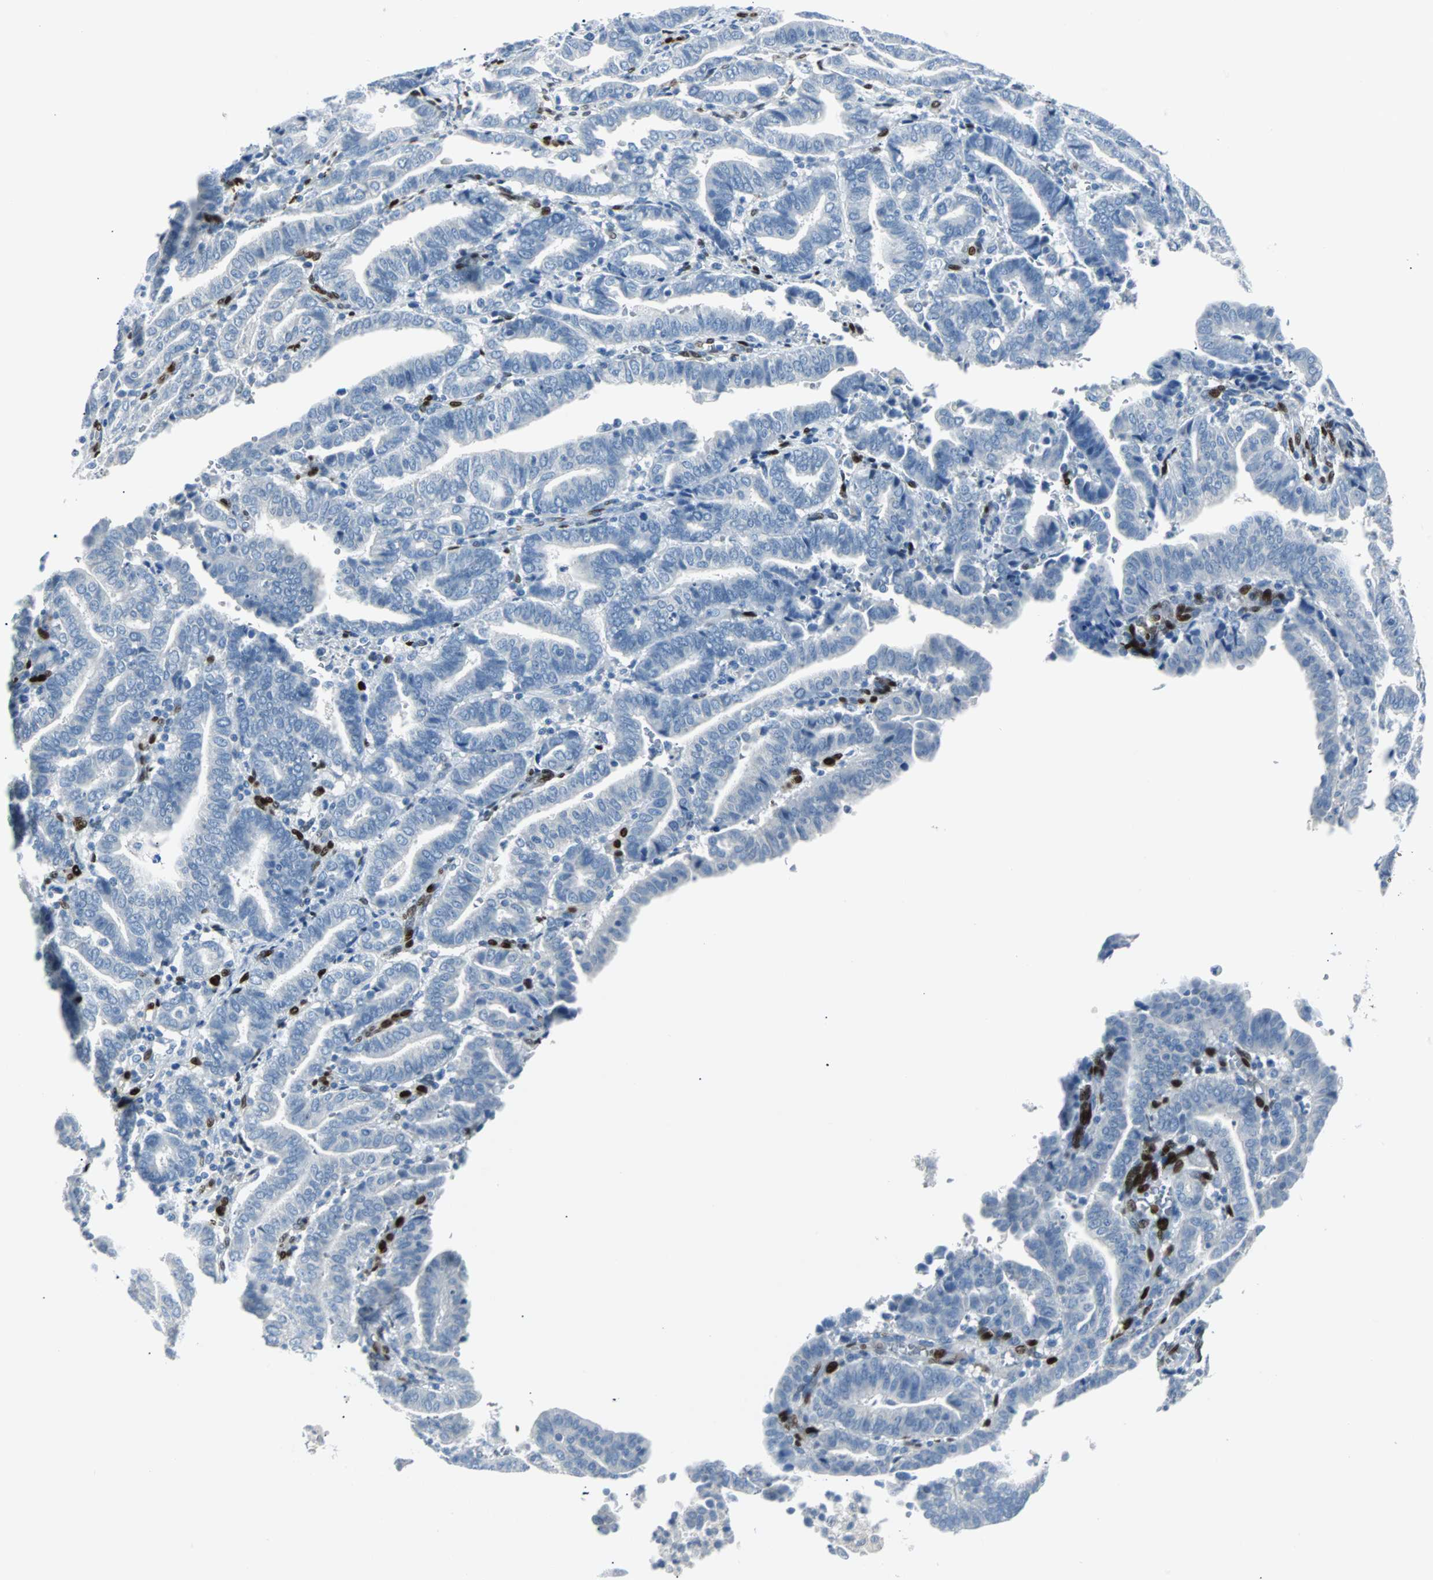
{"staining": {"intensity": "weak", "quantity": "<25%", "location": "nuclear"}, "tissue": "endometrial cancer", "cell_type": "Tumor cells", "image_type": "cancer", "snomed": [{"axis": "morphology", "description": "Adenocarcinoma, NOS"}, {"axis": "topography", "description": "Uterus"}], "caption": "DAB immunohistochemical staining of human endometrial cancer (adenocarcinoma) reveals no significant staining in tumor cells.", "gene": "IL33", "patient": {"sex": "female", "age": 83}}